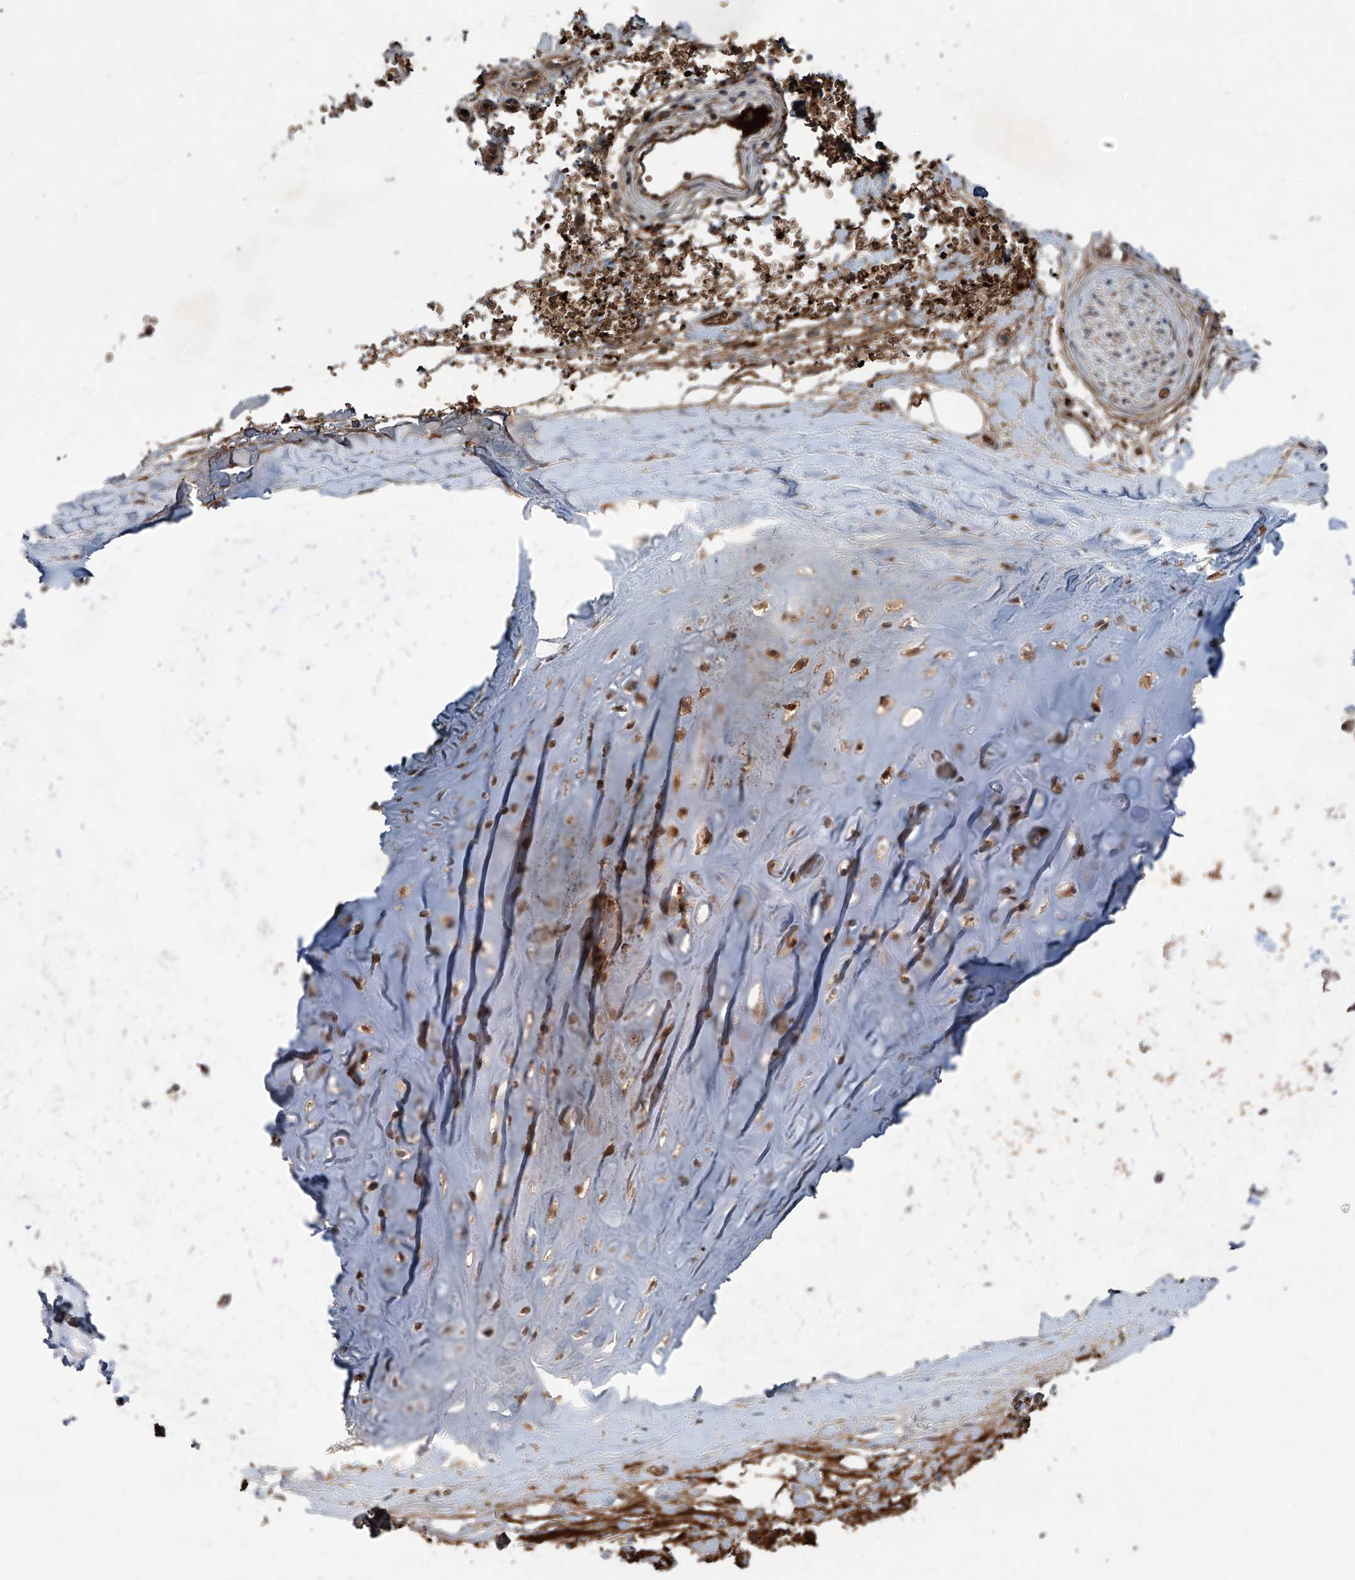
{"staining": {"intensity": "negative", "quantity": "none", "location": "none"}, "tissue": "adipose tissue", "cell_type": "Adipocytes", "image_type": "normal", "snomed": [{"axis": "morphology", "description": "Normal tissue, NOS"}, {"axis": "topography", "description": "Cartilage tissue"}], "caption": "High power microscopy image of an IHC histopathology image of unremarkable adipose tissue, revealing no significant expression in adipocytes. (Immunohistochemistry (ihc), brightfield microscopy, high magnification).", "gene": "ZDHHC9", "patient": {"sex": "female", "age": 63}}